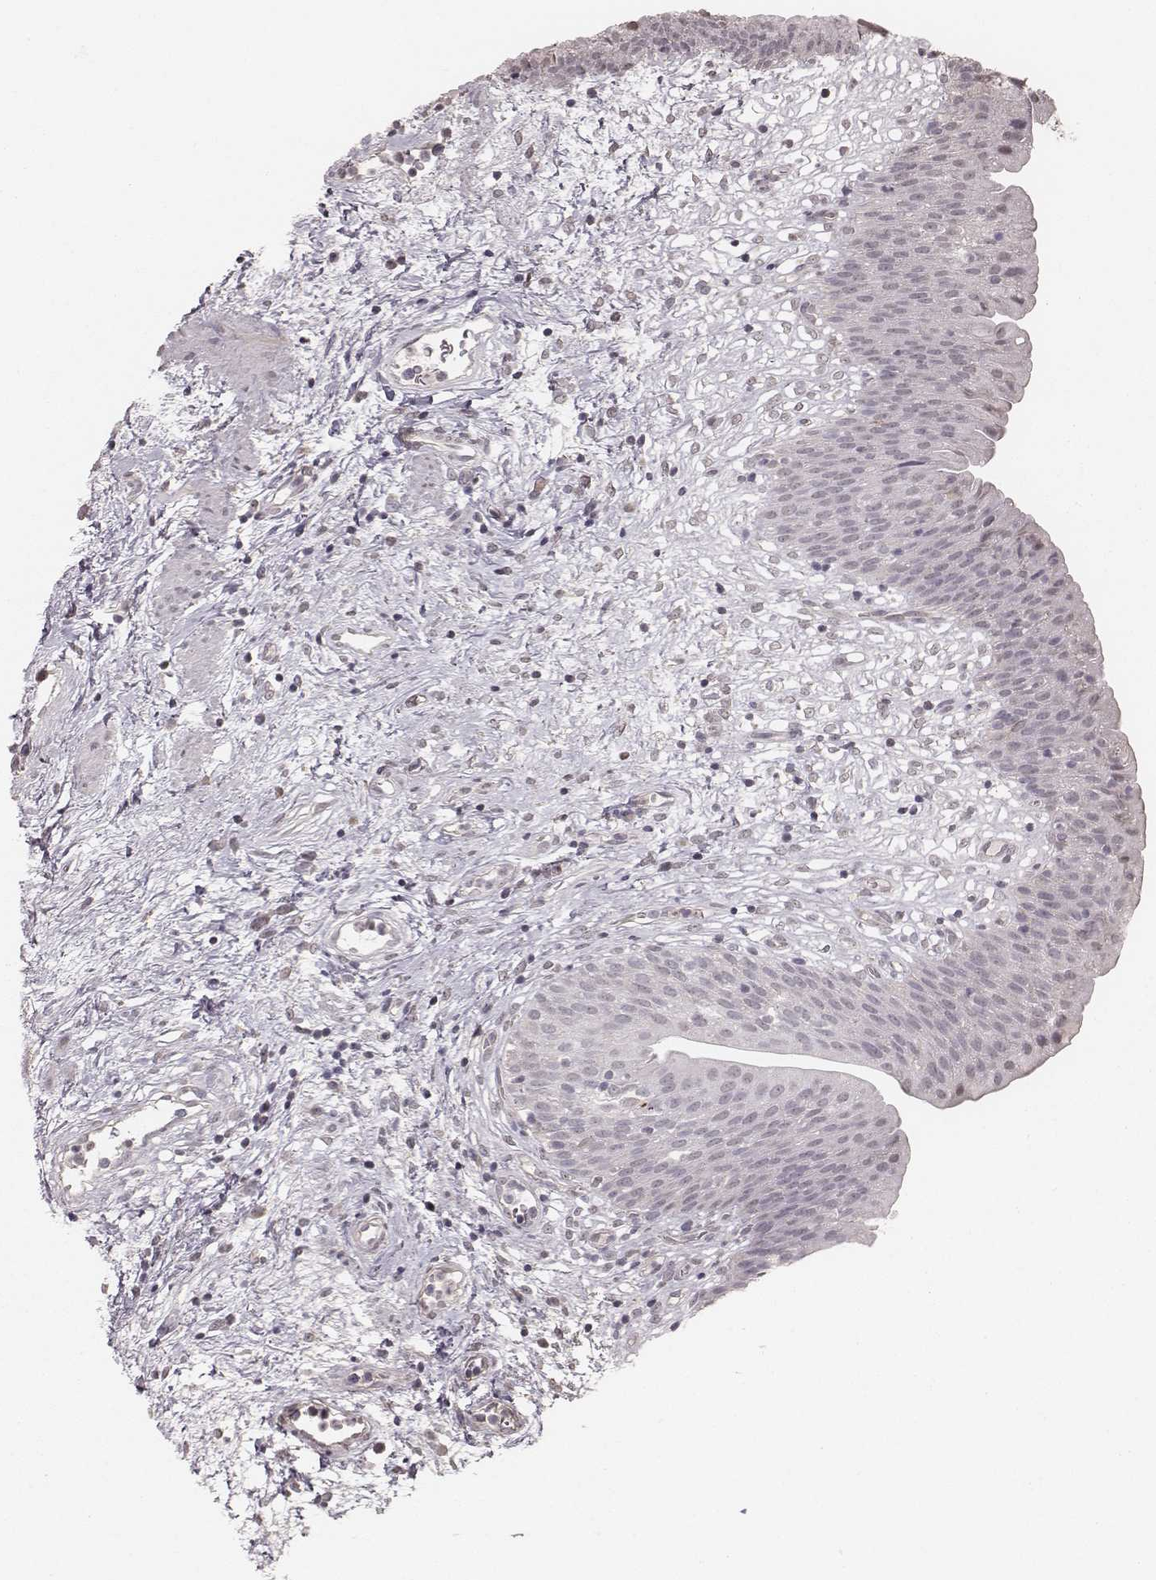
{"staining": {"intensity": "negative", "quantity": "none", "location": "none"}, "tissue": "urinary bladder", "cell_type": "Urothelial cells", "image_type": "normal", "snomed": [{"axis": "morphology", "description": "Normal tissue, NOS"}, {"axis": "topography", "description": "Urinary bladder"}], "caption": "This is an immunohistochemistry (IHC) micrograph of unremarkable urinary bladder. There is no expression in urothelial cells.", "gene": "SLC7A4", "patient": {"sex": "male", "age": 76}}